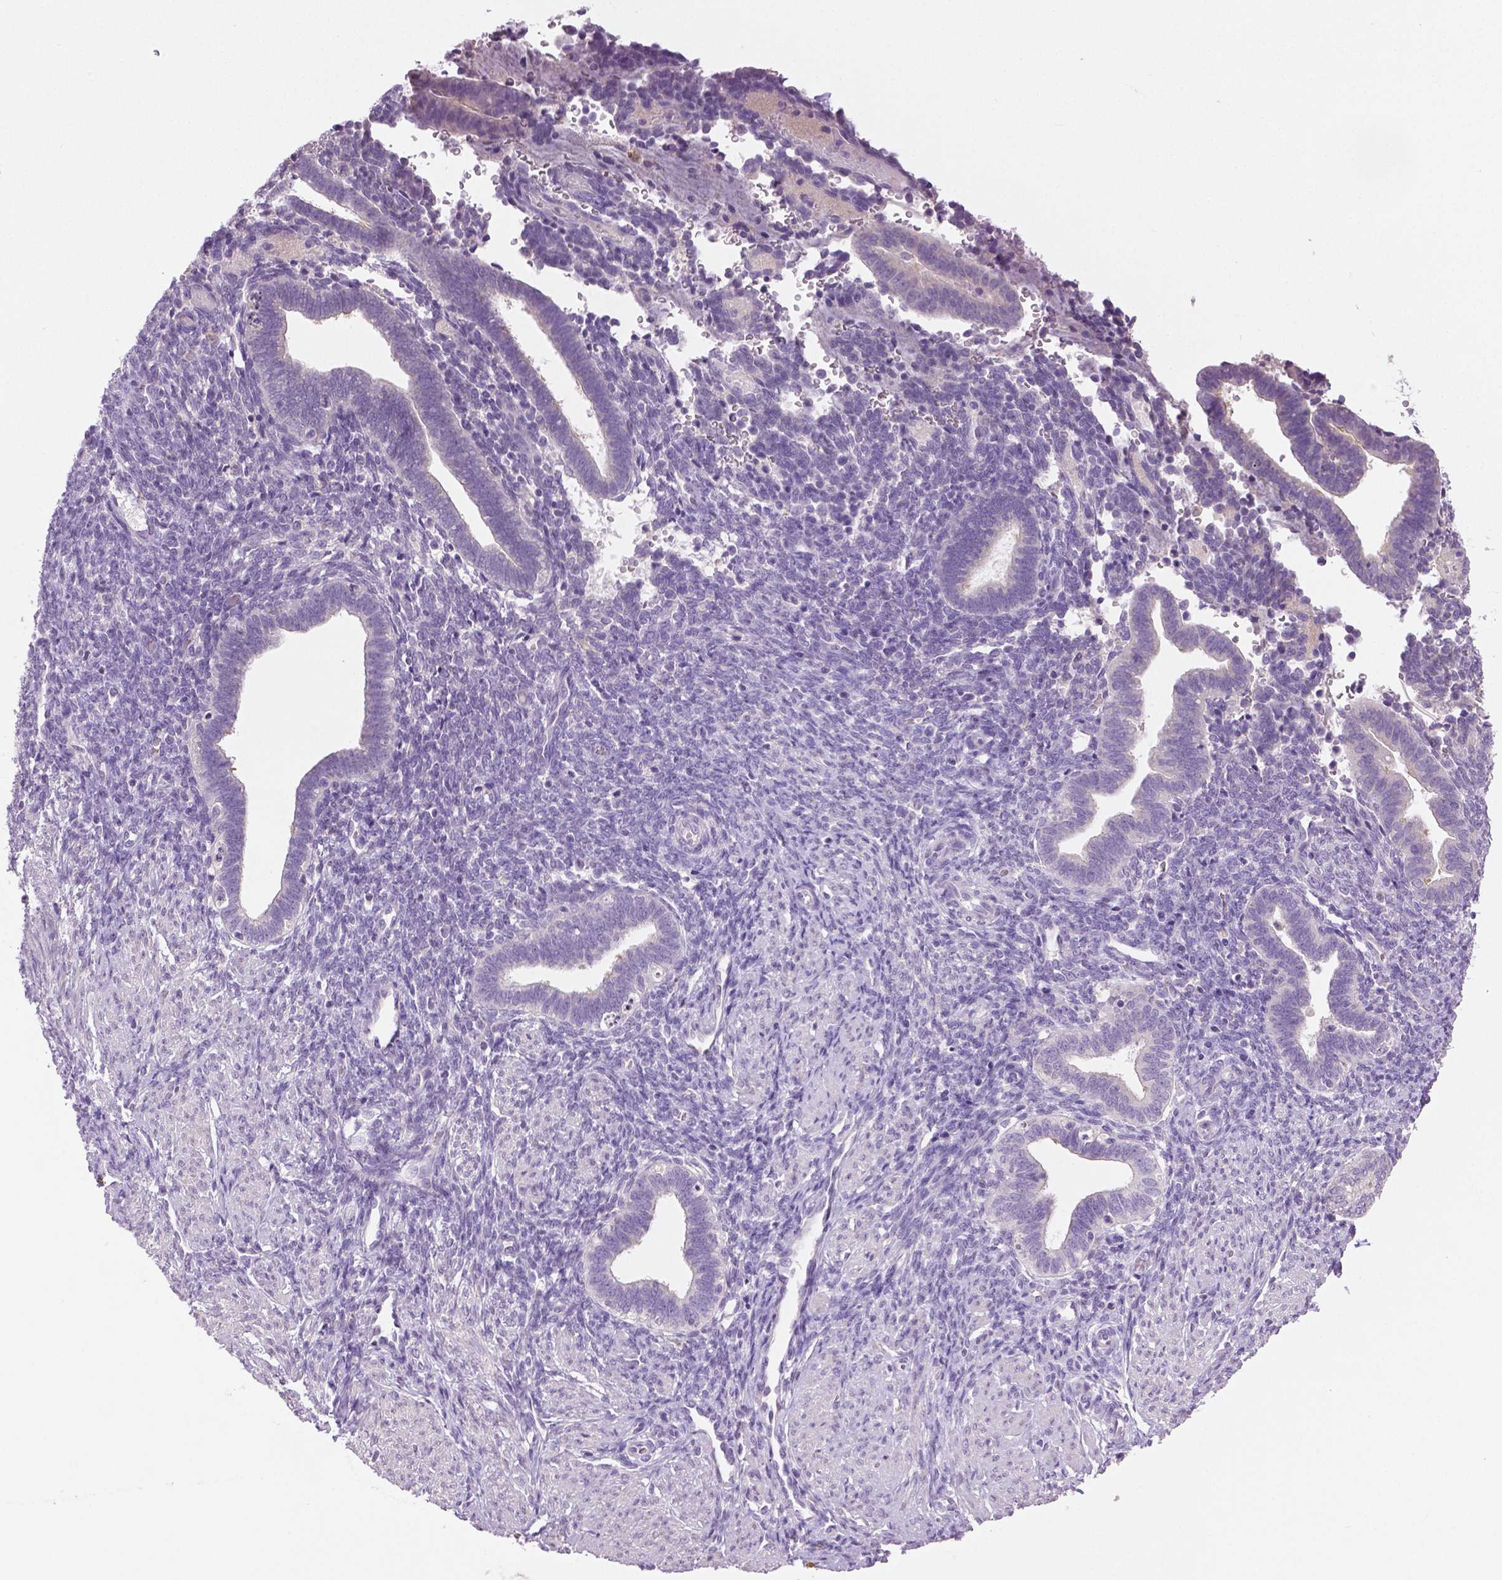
{"staining": {"intensity": "negative", "quantity": "none", "location": "none"}, "tissue": "endometrium", "cell_type": "Cells in endometrial stroma", "image_type": "normal", "snomed": [{"axis": "morphology", "description": "Normal tissue, NOS"}, {"axis": "topography", "description": "Endometrium"}], "caption": "Immunohistochemical staining of unremarkable human endometrium shows no significant expression in cells in endometrial stroma.", "gene": "DNAH12", "patient": {"sex": "female", "age": 34}}